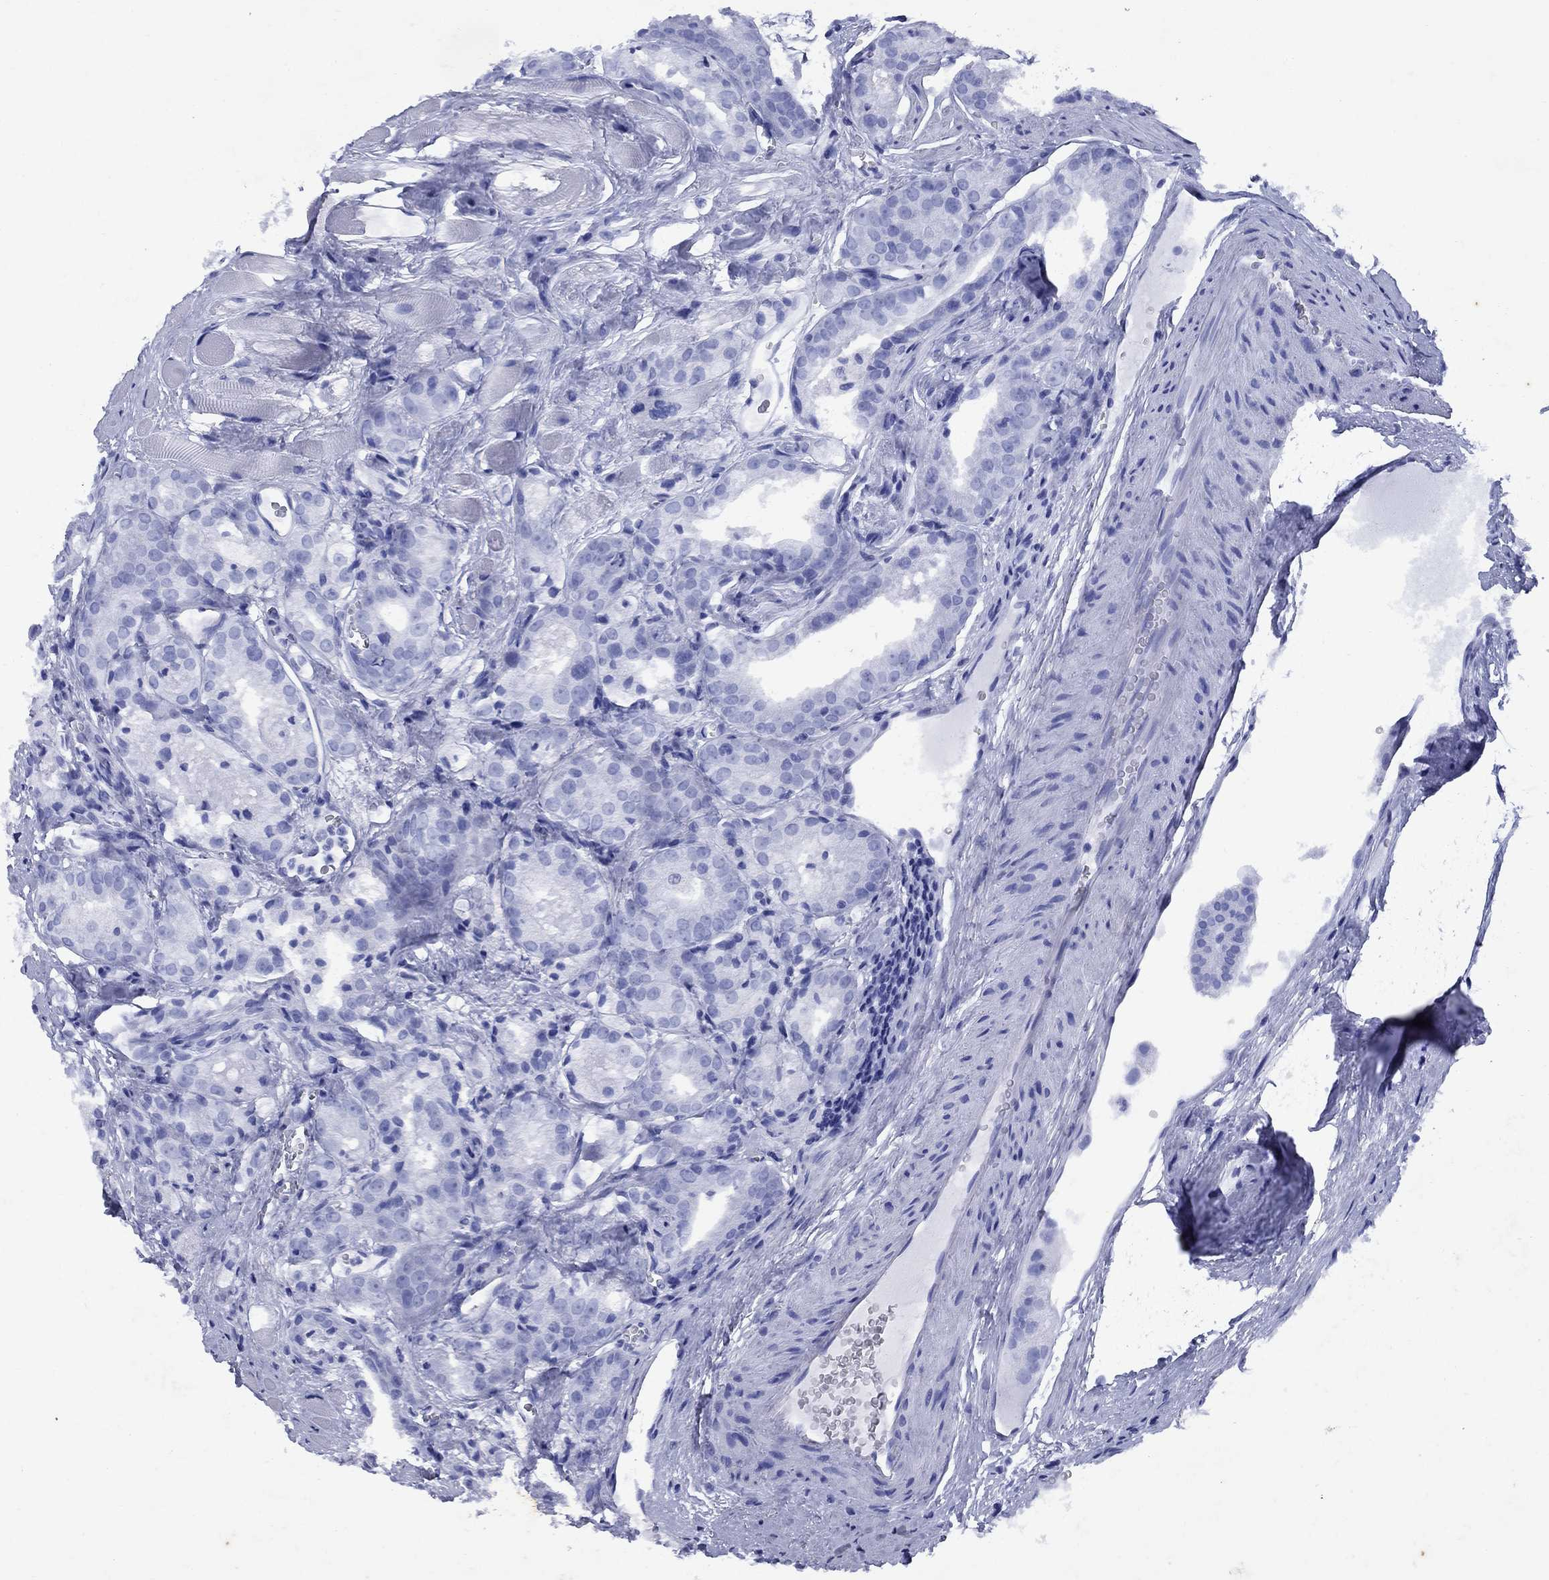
{"staining": {"intensity": "negative", "quantity": "none", "location": "none"}, "tissue": "prostate cancer", "cell_type": "Tumor cells", "image_type": "cancer", "snomed": [{"axis": "morphology", "description": "Adenocarcinoma, NOS"}, {"axis": "morphology", "description": "Adenocarcinoma, High grade"}, {"axis": "topography", "description": "Prostate"}], "caption": "IHC of human prostate adenocarcinoma reveals no expression in tumor cells. The staining was performed using DAB to visualize the protein expression in brown, while the nuclei were stained in blue with hematoxylin (Magnification: 20x).", "gene": "CD1A", "patient": {"sex": "male", "age": 70}}